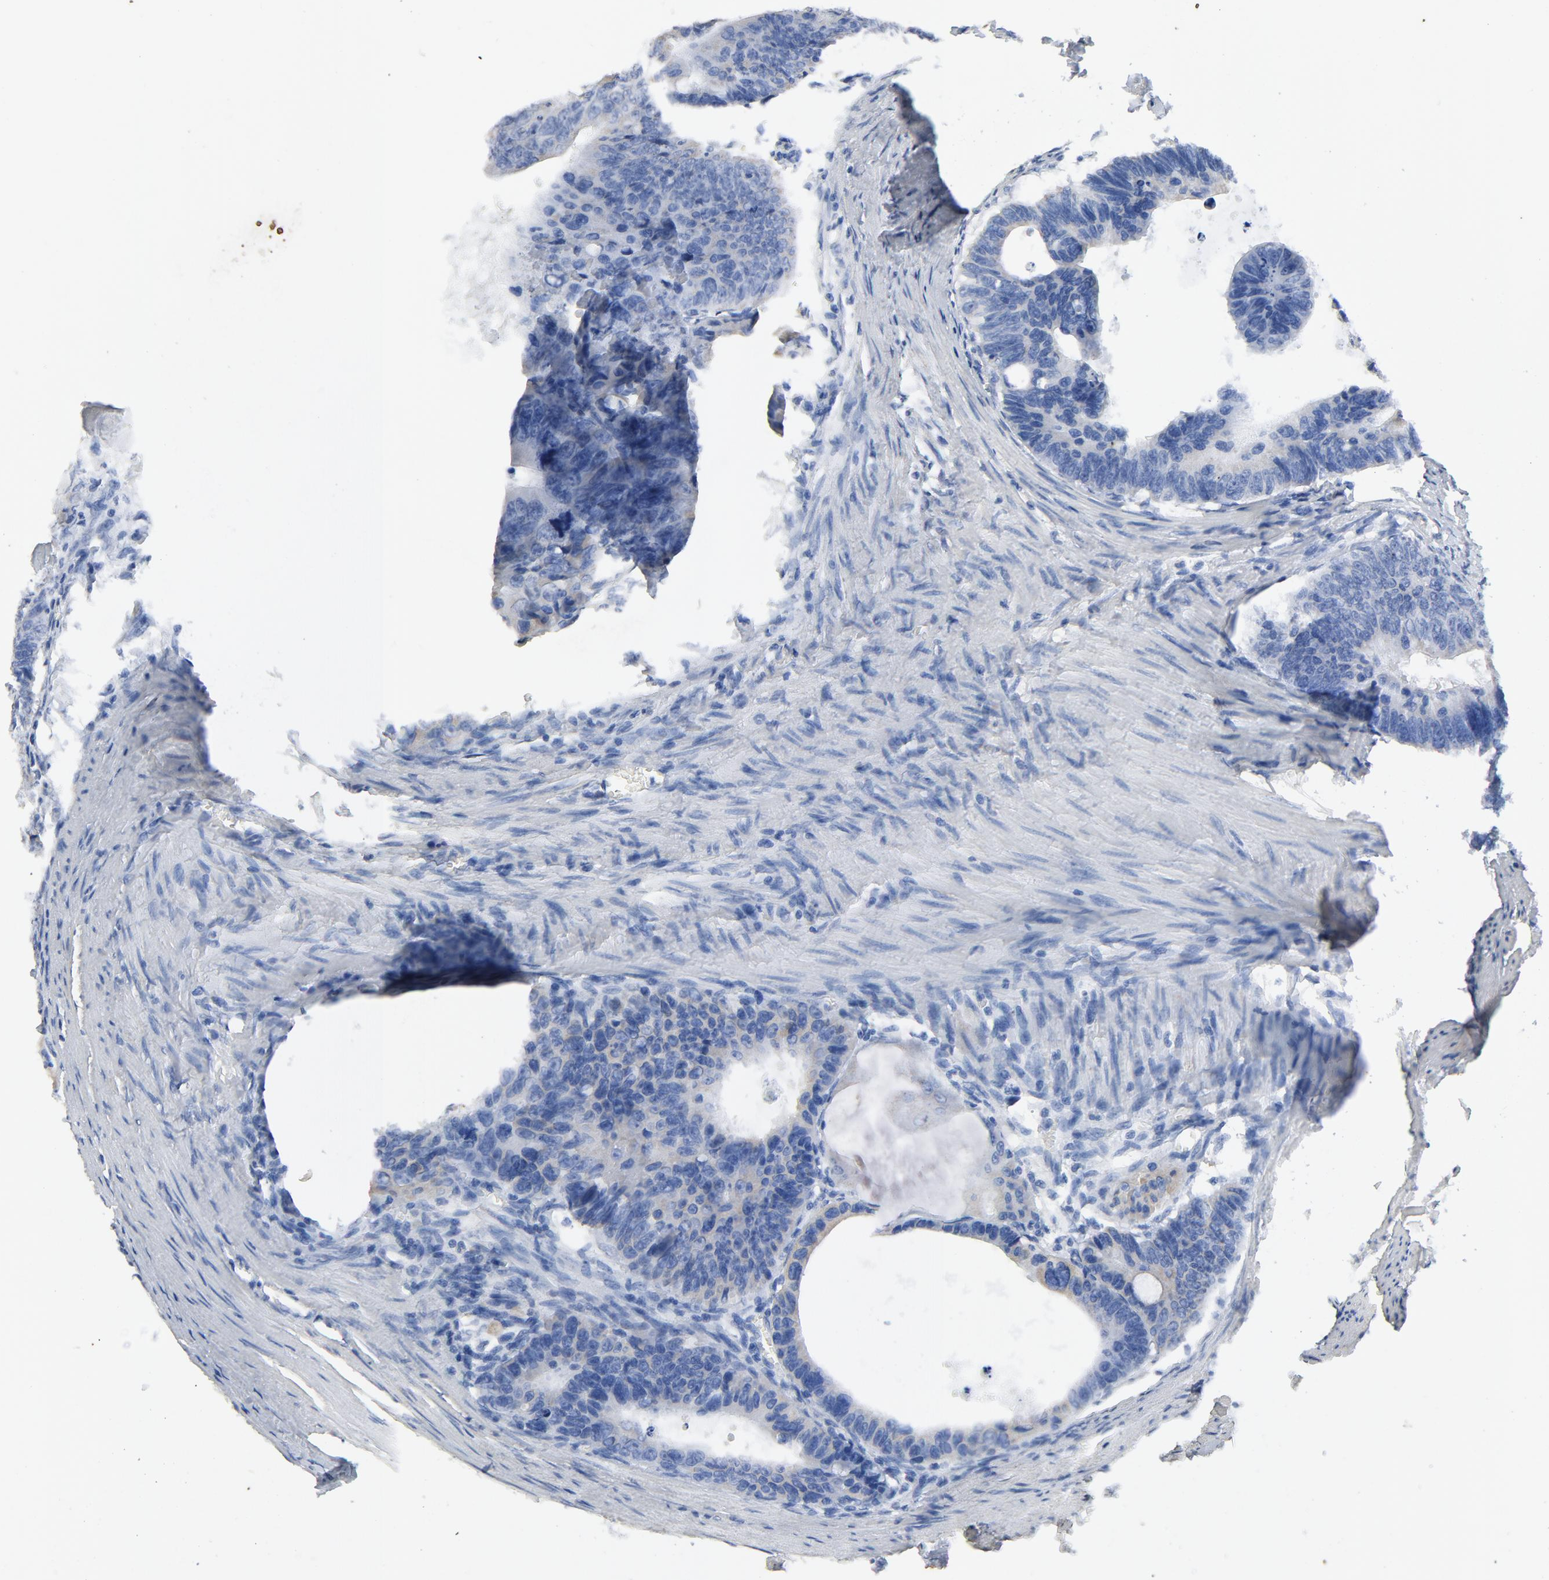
{"staining": {"intensity": "negative", "quantity": "none", "location": "none"}, "tissue": "colorectal cancer", "cell_type": "Tumor cells", "image_type": "cancer", "snomed": [{"axis": "morphology", "description": "Adenocarcinoma, NOS"}, {"axis": "topography", "description": "Colon"}], "caption": "This is an immunohistochemistry image of human adenocarcinoma (colorectal). There is no staining in tumor cells.", "gene": "C14orf119", "patient": {"sex": "female", "age": 55}}